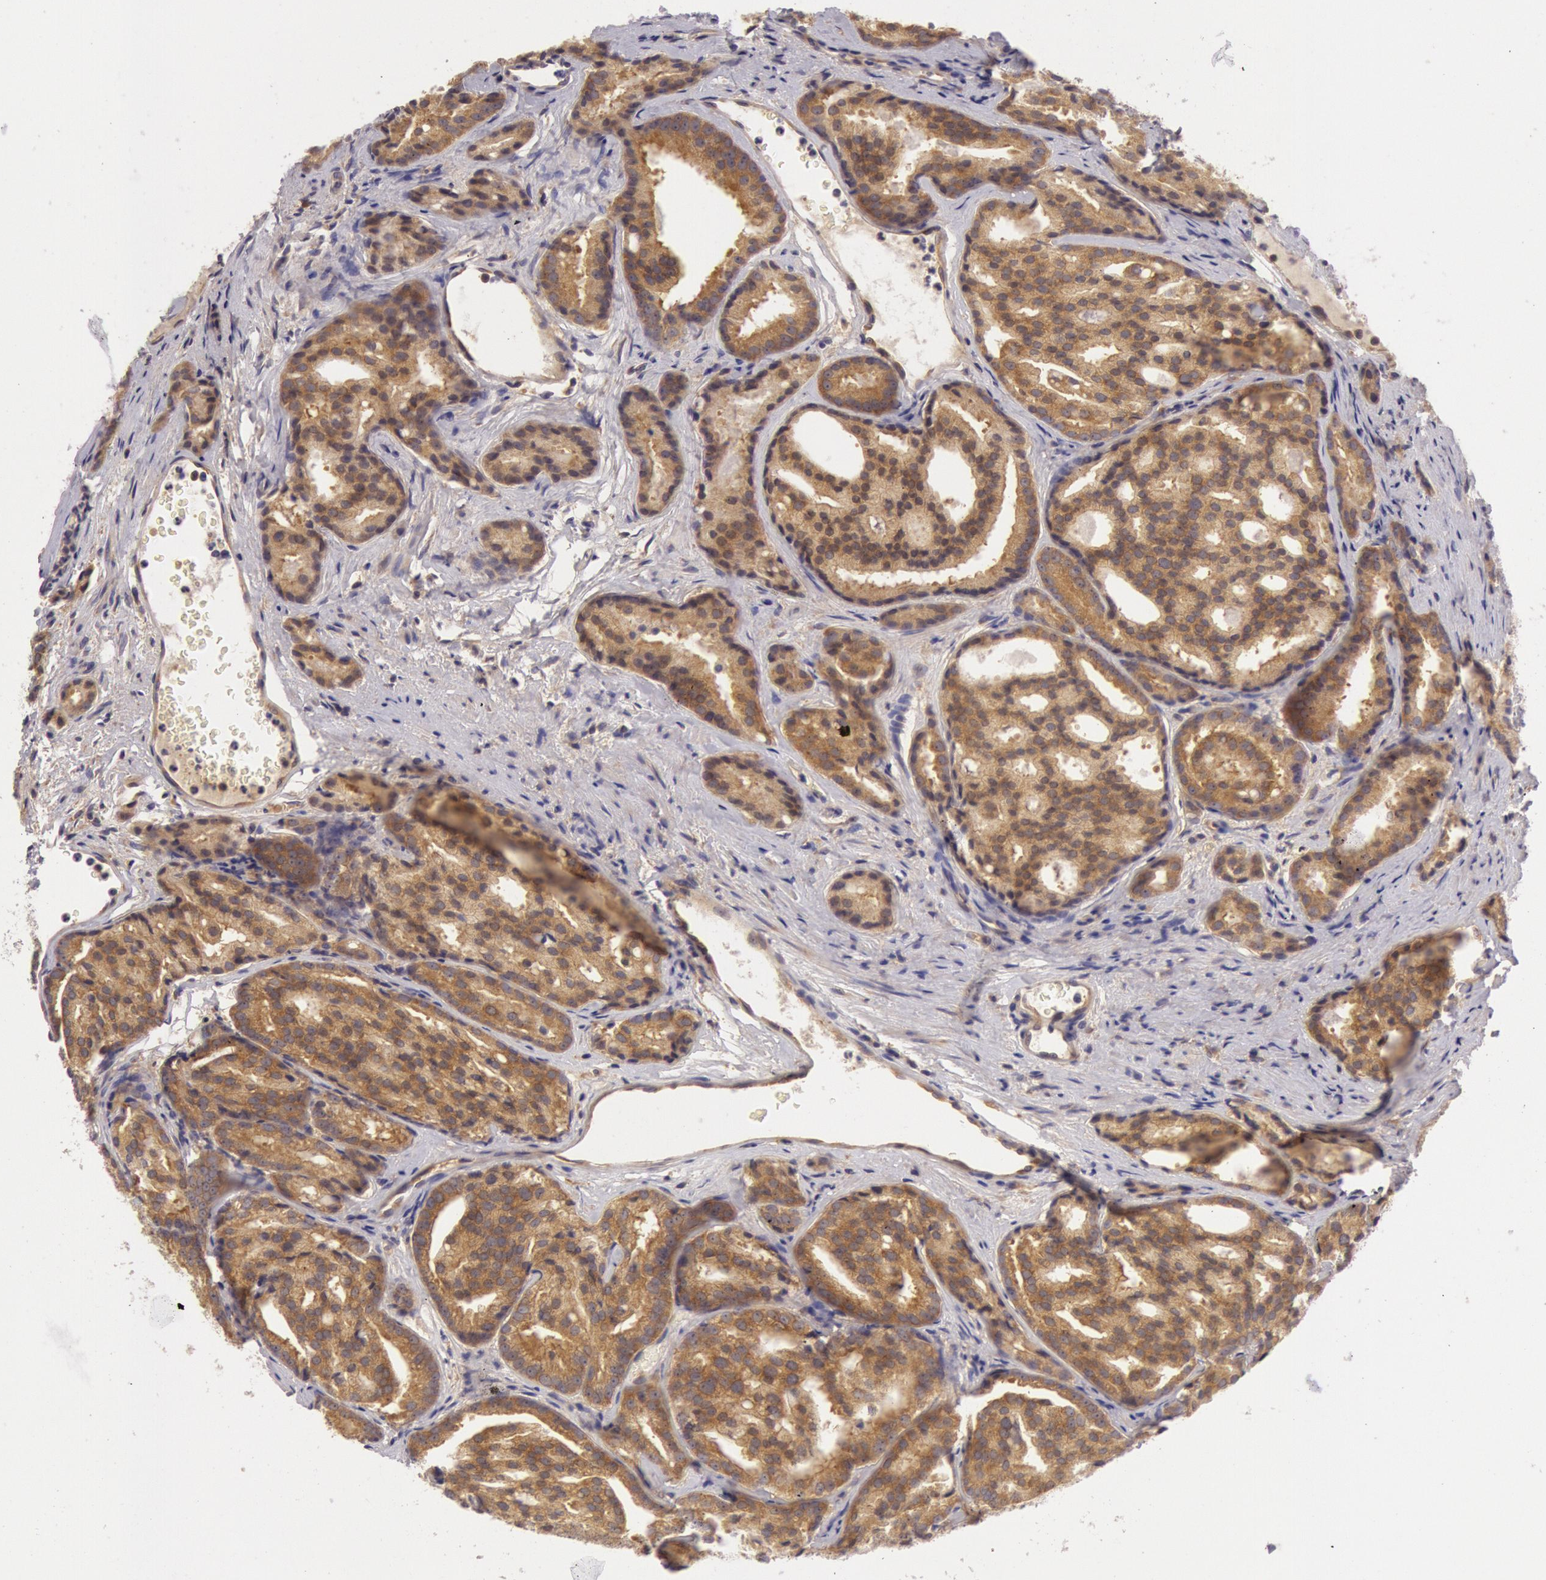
{"staining": {"intensity": "moderate", "quantity": ">75%", "location": "cytoplasmic/membranous"}, "tissue": "prostate cancer", "cell_type": "Tumor cells", "image_type": "cancer", "snomed": [{"axis": "morphology", "description": "Adenocarcinoma, High grade"}, {"axis": "topography", "description": "Prostate"}], "caption": "Immunohistochemical staining of prostate cancer reveals moderate cytoplasmic/membranous protein staining in about >75% of tumor cells.", "gene": "CHUK", "patient": {"sex": "male", "age": 64}}